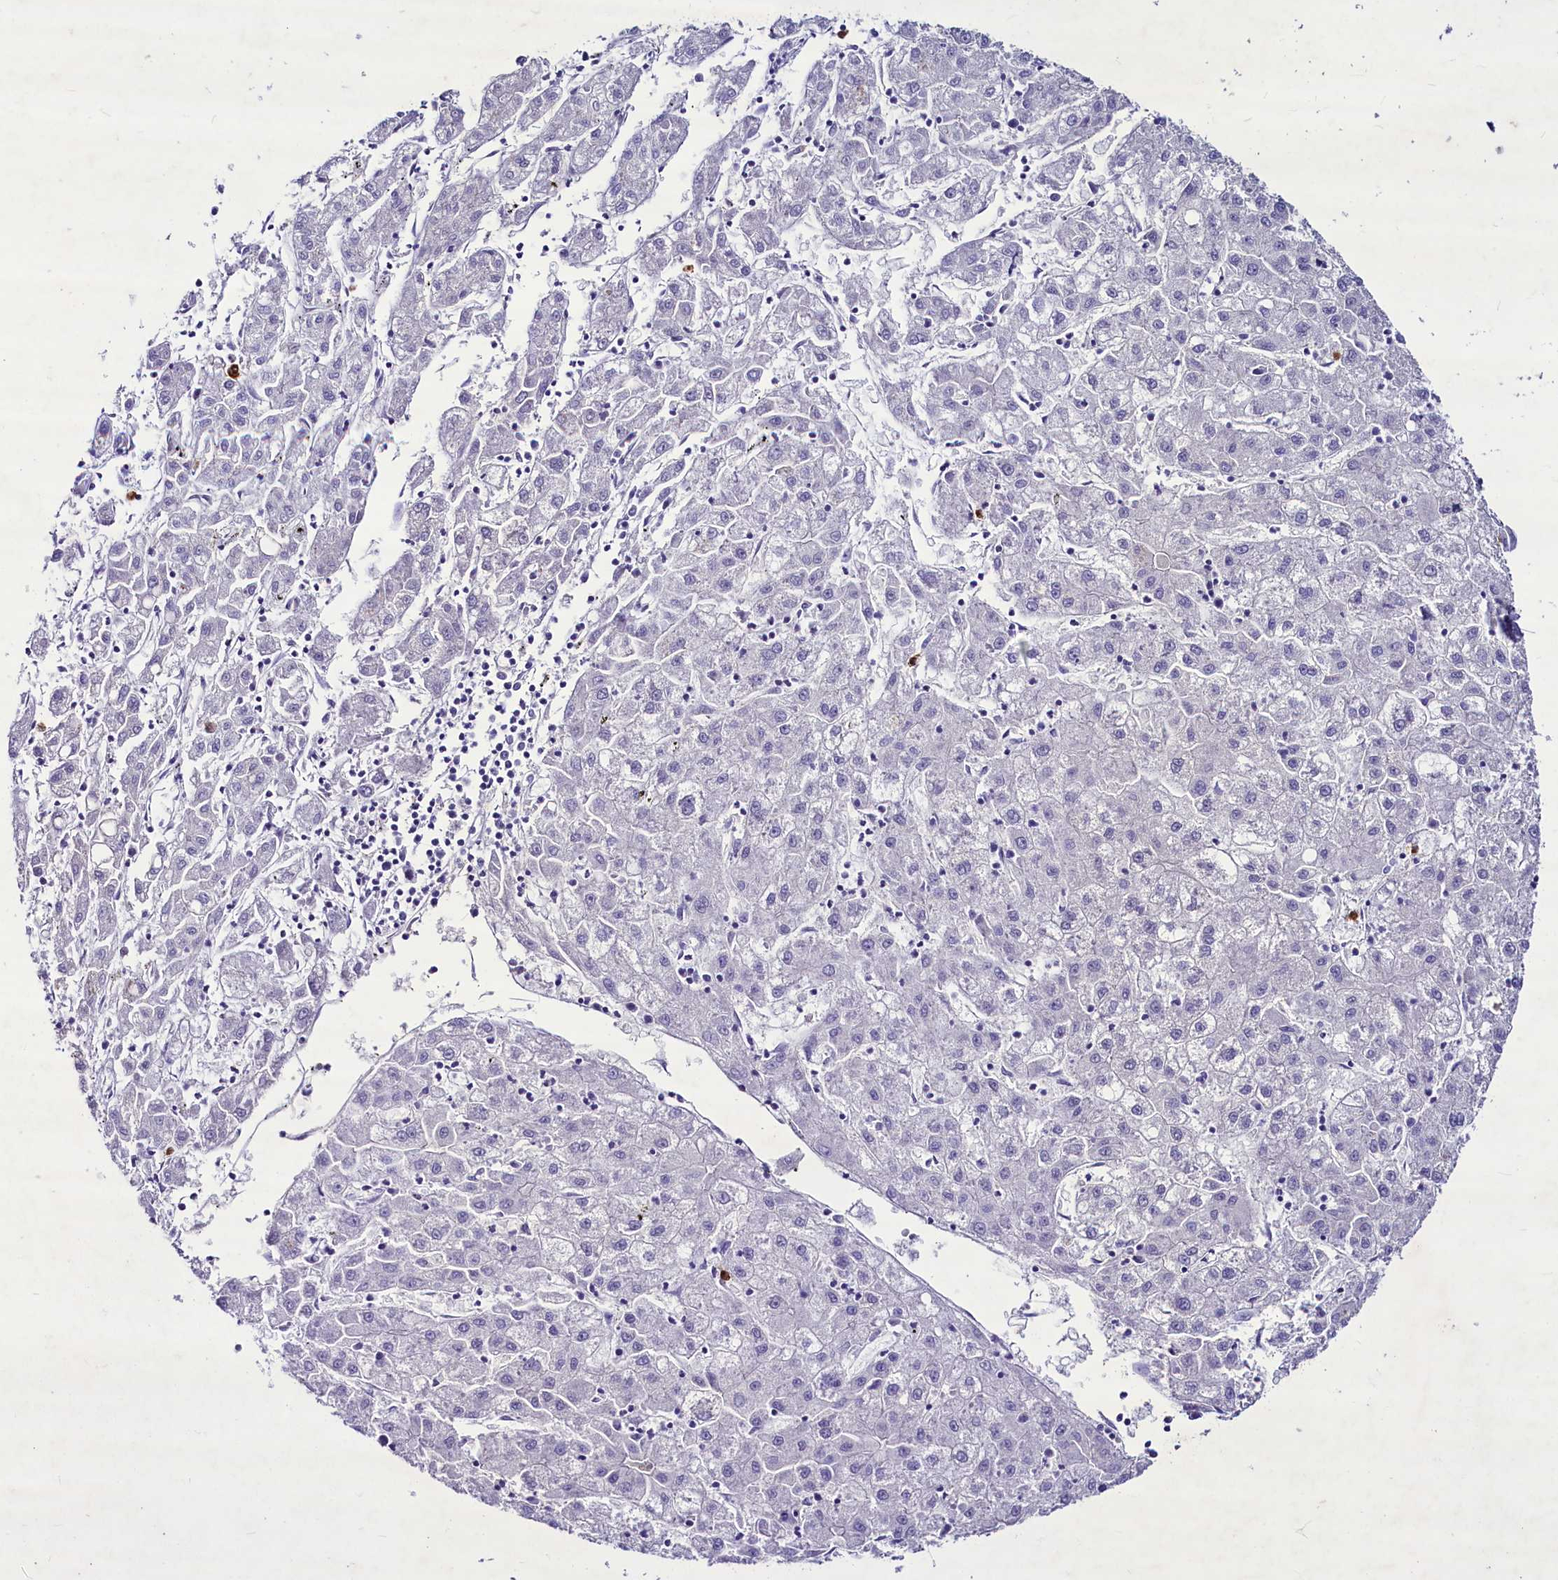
{"staining": {"intensity": "negative", "quantity": "none", "location": "none"}, "tissue": "liver cancer", "cell_type": "Tumor cells", "image_type": "cancer", "snomed": [{"axis": "morphology", "description": "Carcinoma, Hepatocellular, NOS"}, {"axis": "topography", "description": "Liver"}], "caption": "The histopathology image shows no staining of tumor cells in liver cancer (hepatocellular carcinoma).", "gene": "FAM209B", "patient": {"sex": "male", "age": 72}}